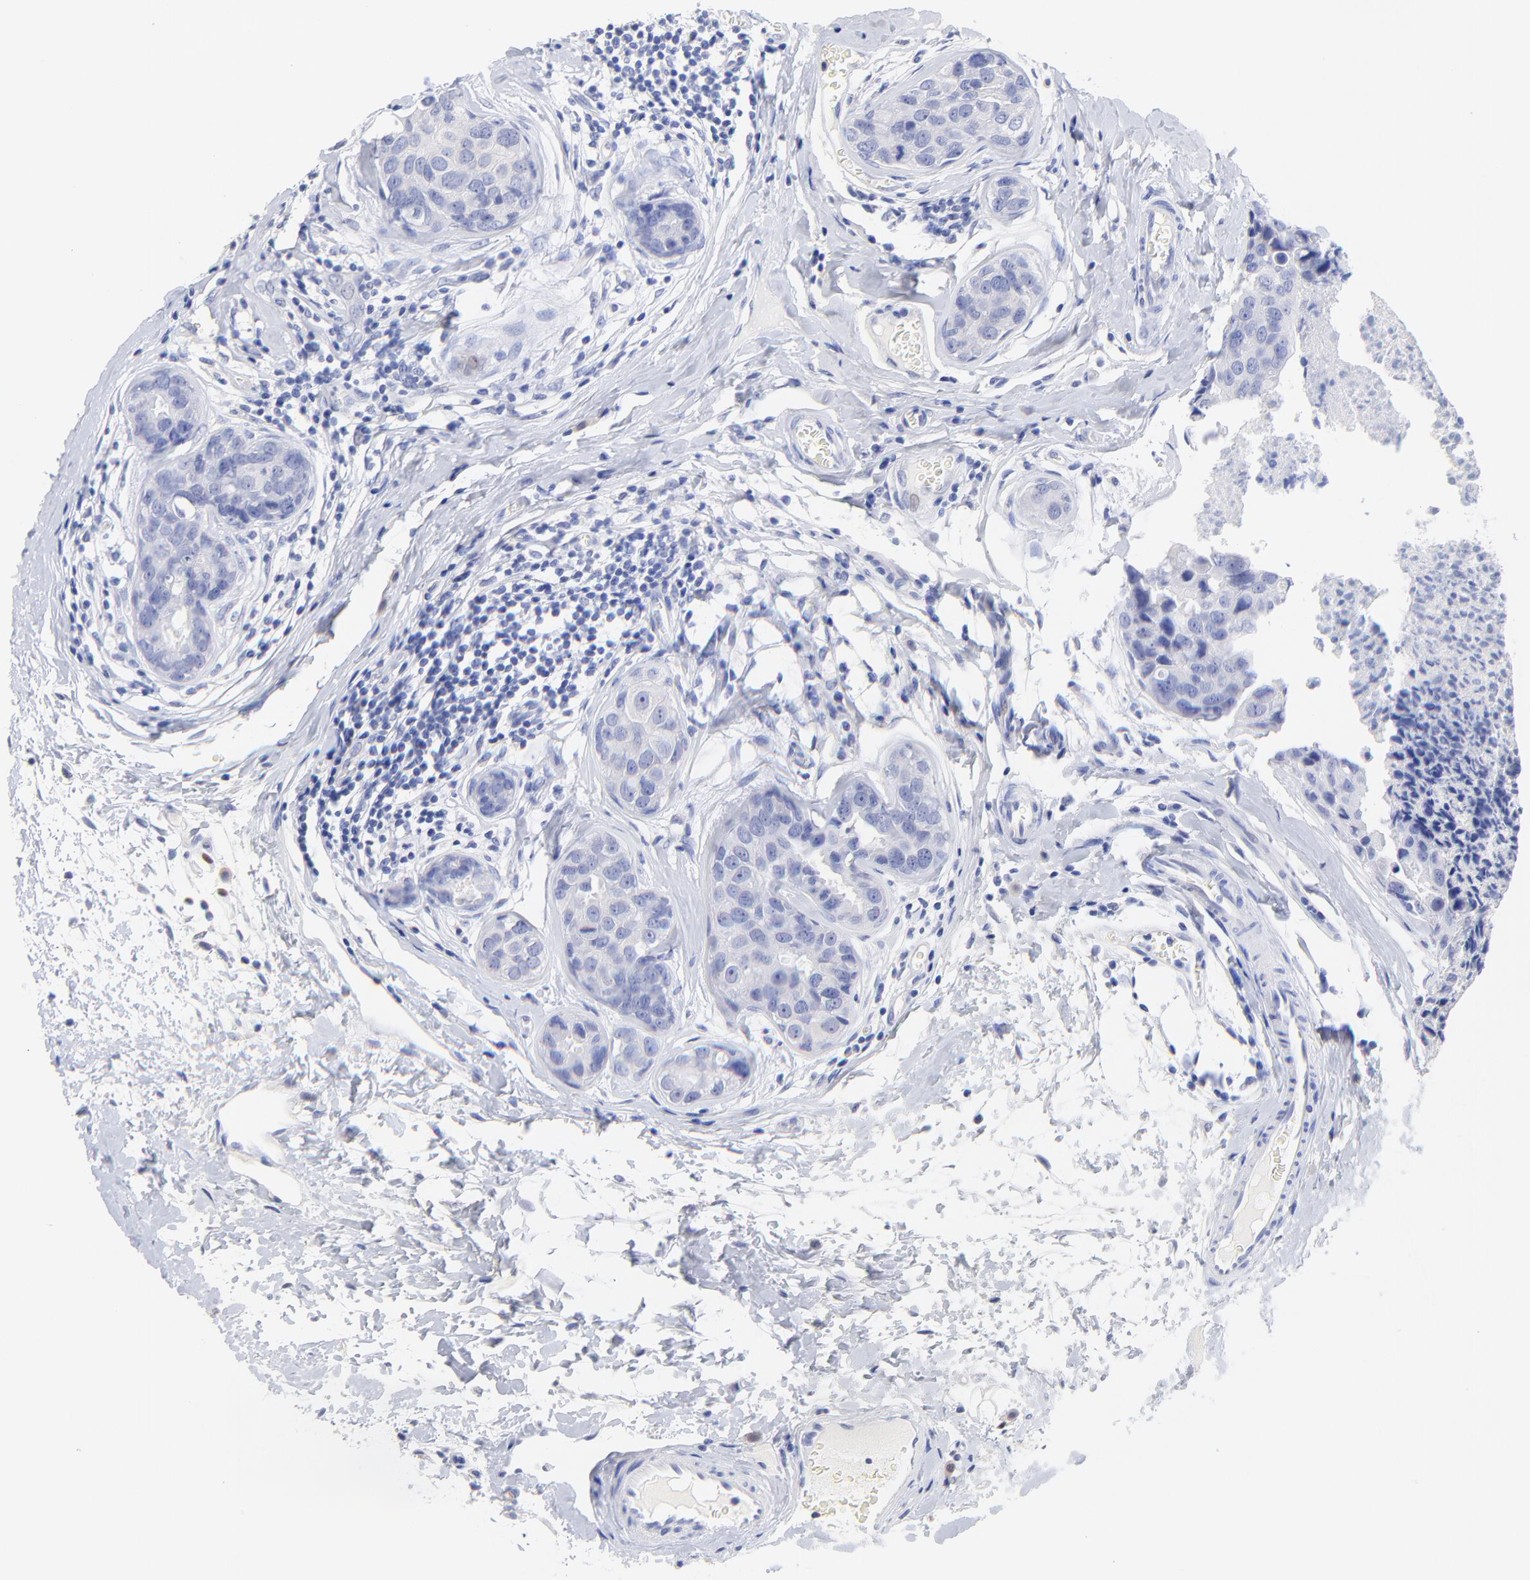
{"staining": {"intensity": "negative", "quantity": "none", "location": "none"}, "tissue": "breast cancer", "cell_type": "Tumor cells", "image_type": "cancer", "snomed": [{"axis": "morphology", "description": "Duct carcinoma"}, {"axis": "topography", "description": "Breast"}], "caption": "IHC micrograph of human breast cancer stained for a protein (brown), which exhibits no positivity in tumor cells.", "gene": "CFAP57", "patient": {"sex": "female", "age": 24}}